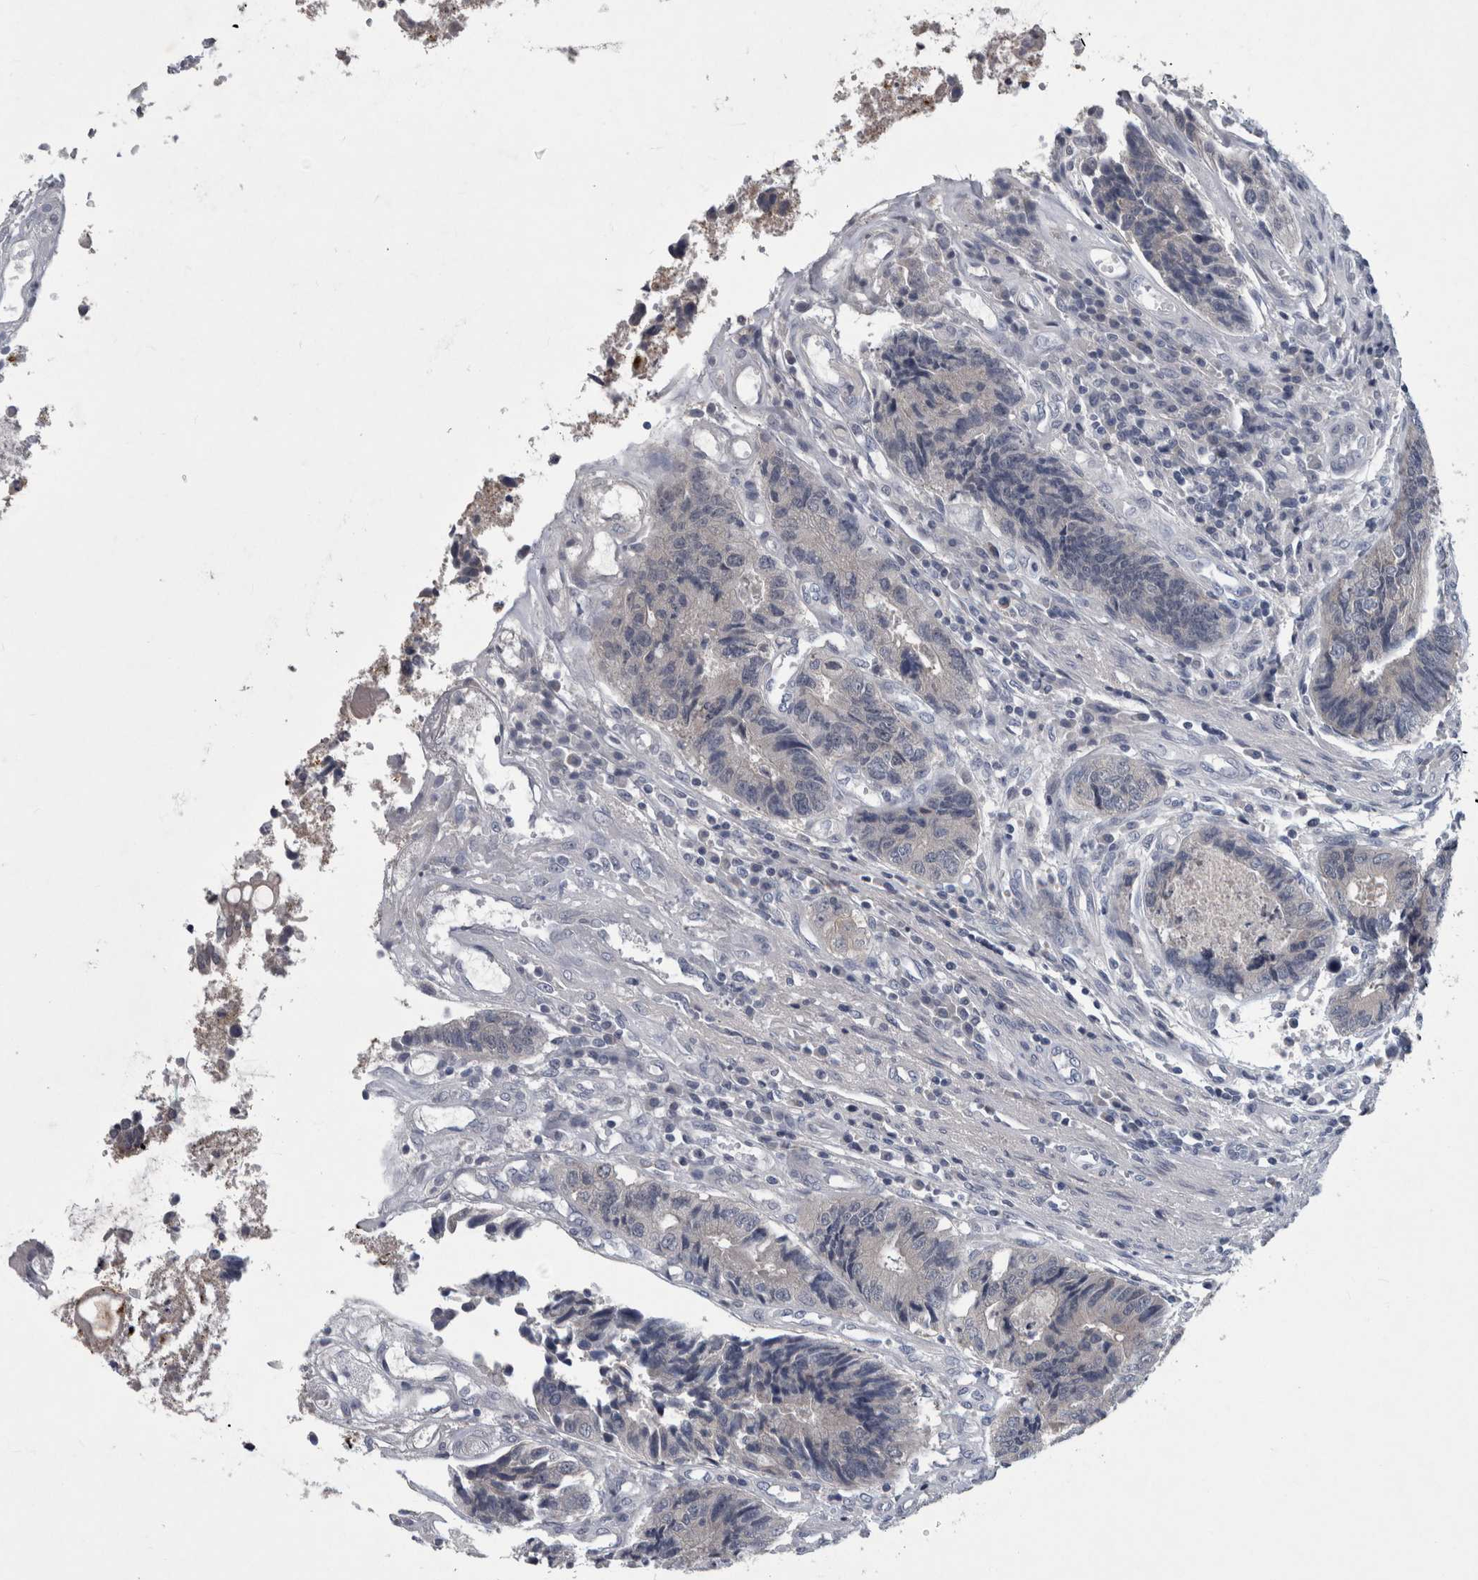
{"staining": {"intensity": "negative", "quantity": "none", "location": "none"}, "tissue": "colorectal cancer", "cell_type": "Tumor cells", "image_type": "cancer", "snomed": [{"axis": "morphology", "description": "Adenocarcinoma, NOS"}, {"axis": "topography", "description": "Rectum"}], "caption": "The photomicrograph shows no significant positivity in tumor cells of colorectal adenocarcinoma.", "gene": "FAM83H", "patient": {"sex": "male", "age": 84}}